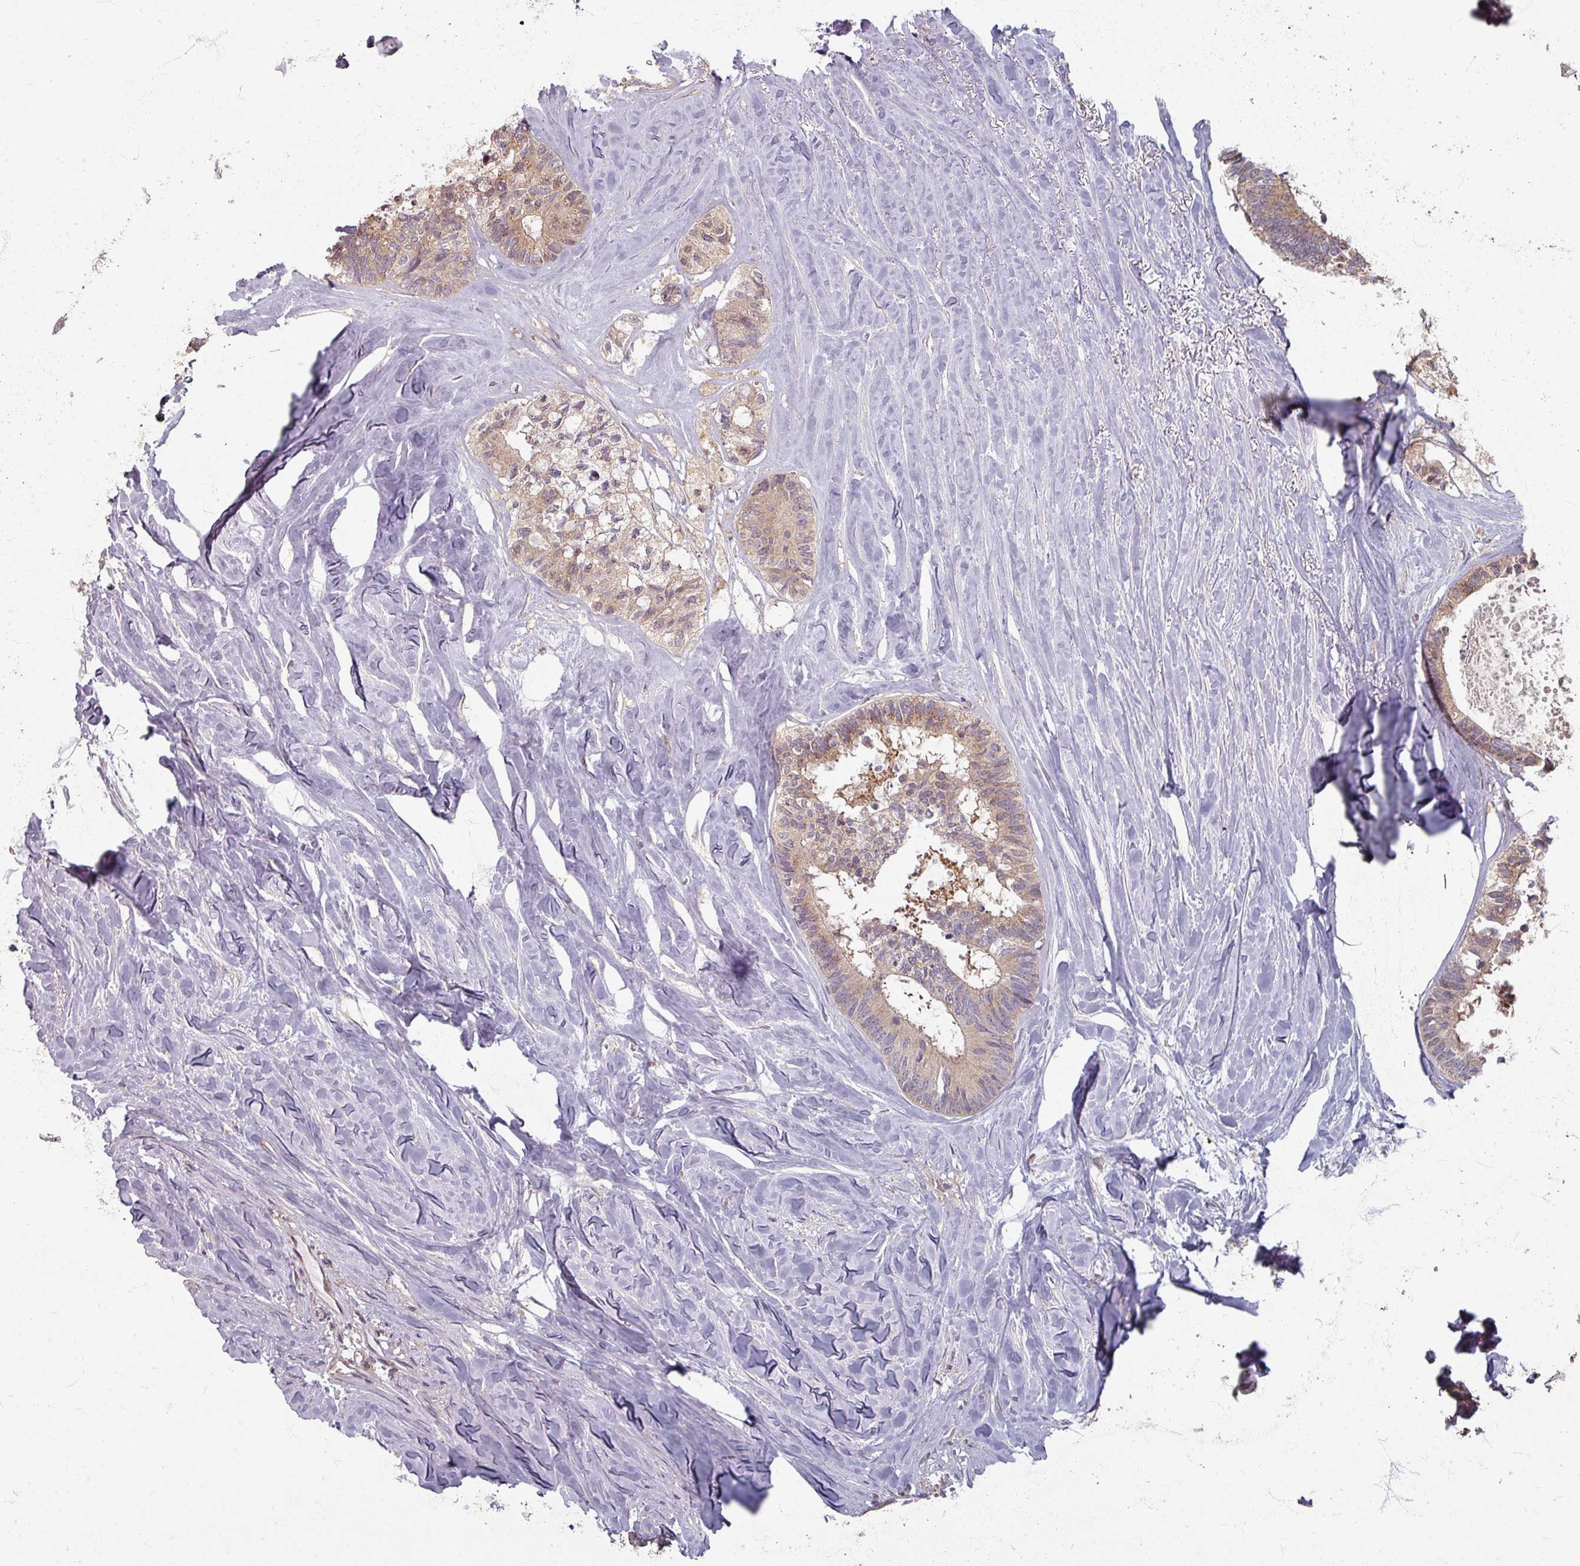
{"staining": {"intensity": "weak", "quantity": ">75%", "location": "cytoplasmic/membranous"}, "tissue": "colorectal cancer", "cell_type": "Tumor cells", "image_type": "cancer", "snomed": [{"axis": "morphology", "description": "Adenocarcinoma, NOS"}, {"axis": "topography", "description": "Colon"}, {"axis": "topography", "description": "Rectum"}], "caption": "Immunohistochemical staining of colorectal adenocarcinoma reveals low levels of weak cytoplasmic/membranous protein staining in approximately >75% of tumor cells.", "gene": "STAM", "patient": {"sex": "male", "age": 57}}